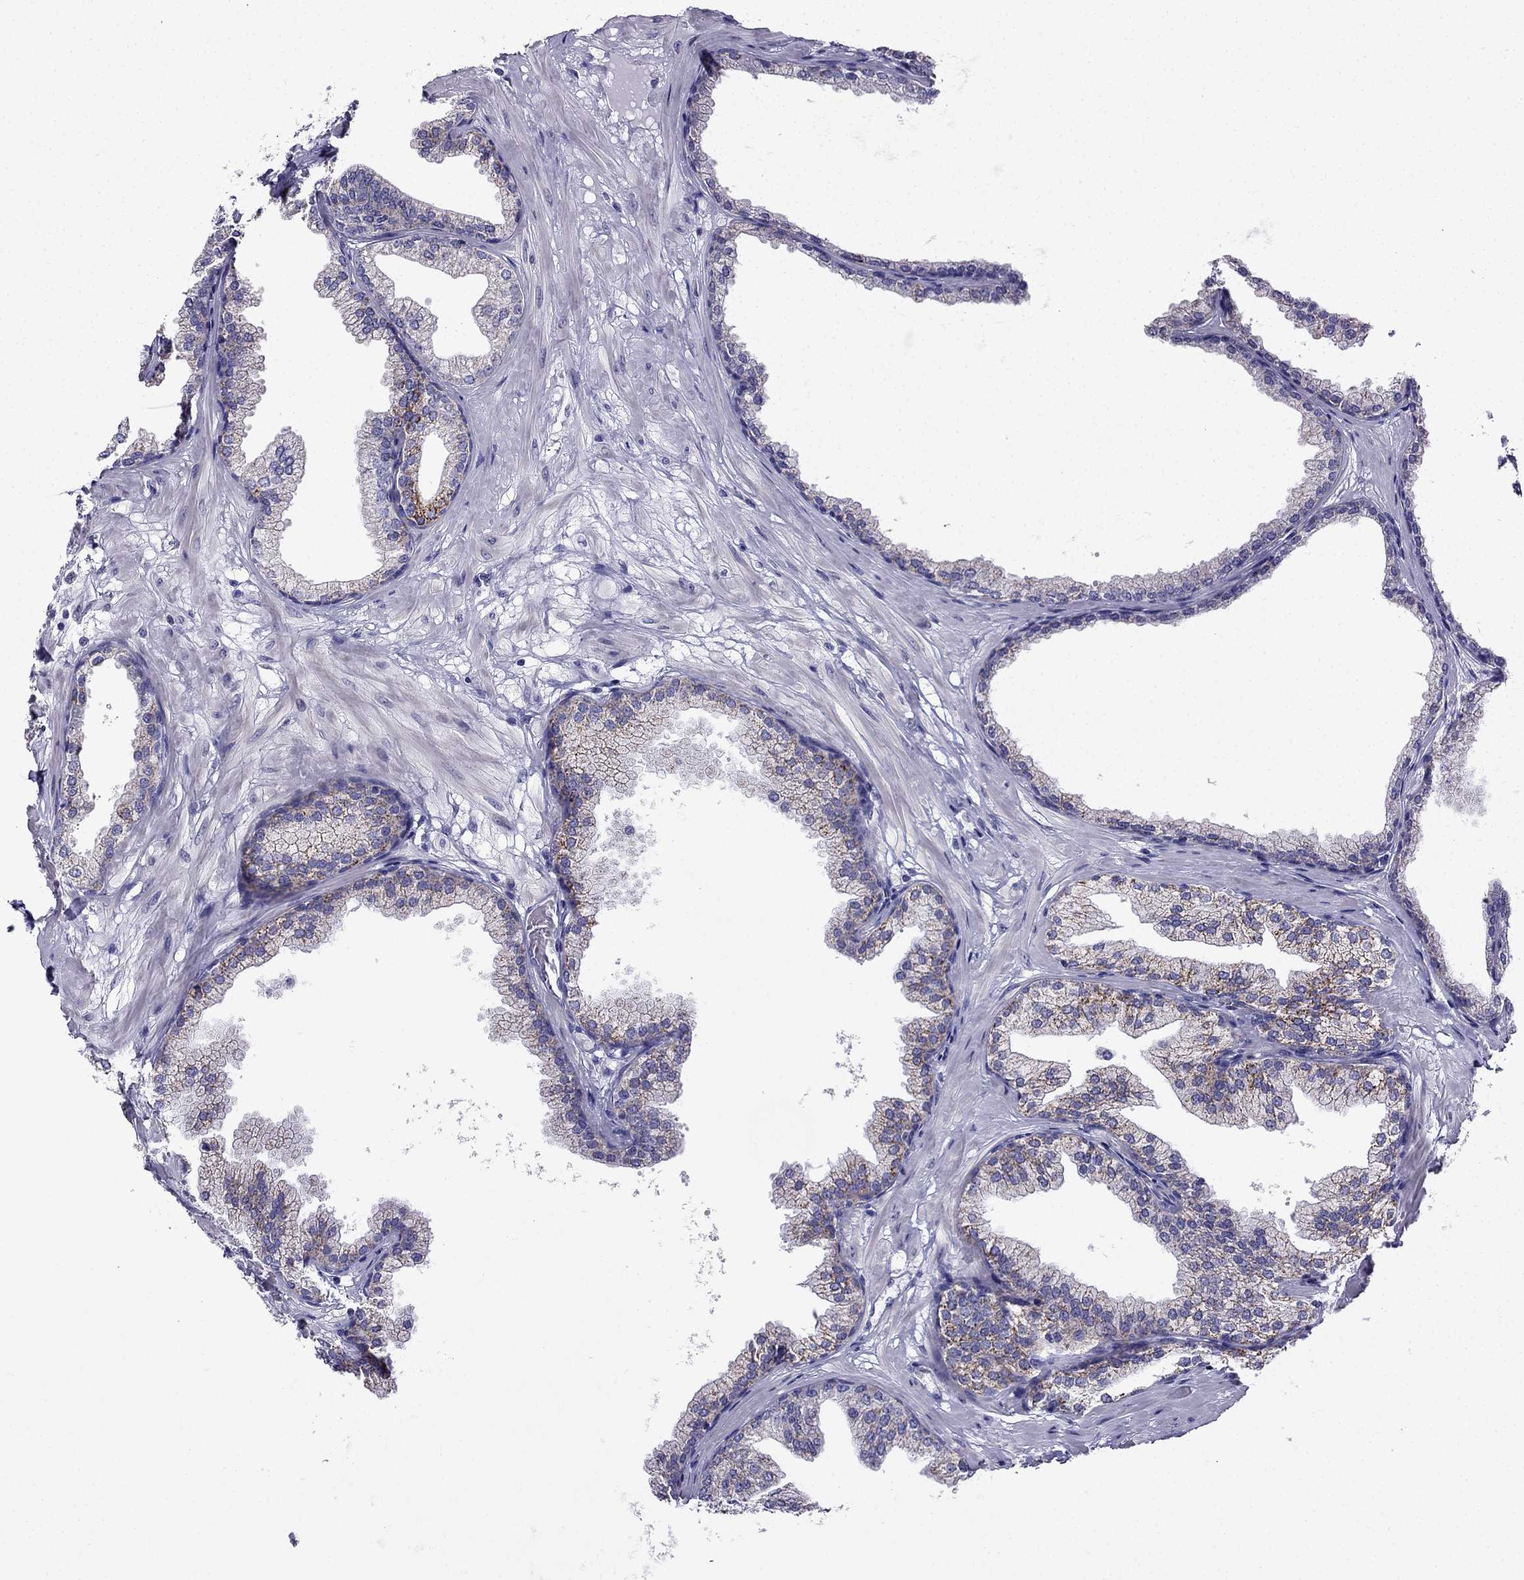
{"staining": {"intensity": "moderate", "quantity": "<25%", "location": "cytoplasmic/membranous"}, "tissue": "prostate", "cell_type": "Glandular cells", "image_type": "normal", "snomed": [{"axis": "morphology", "description": "Normal tissue, NOS"}, {"axis": "topography", "description": "Prostate"}], "caption": "A high-resolution micrograph shows immunohistochemistry (IHC) staining of benign prostate, which displays moderate cytoplasmic/membranous staining in approximately <25% of glandular cells.", "gene": "KIF5A", "patient": {"sex": "male", "age": 37}}